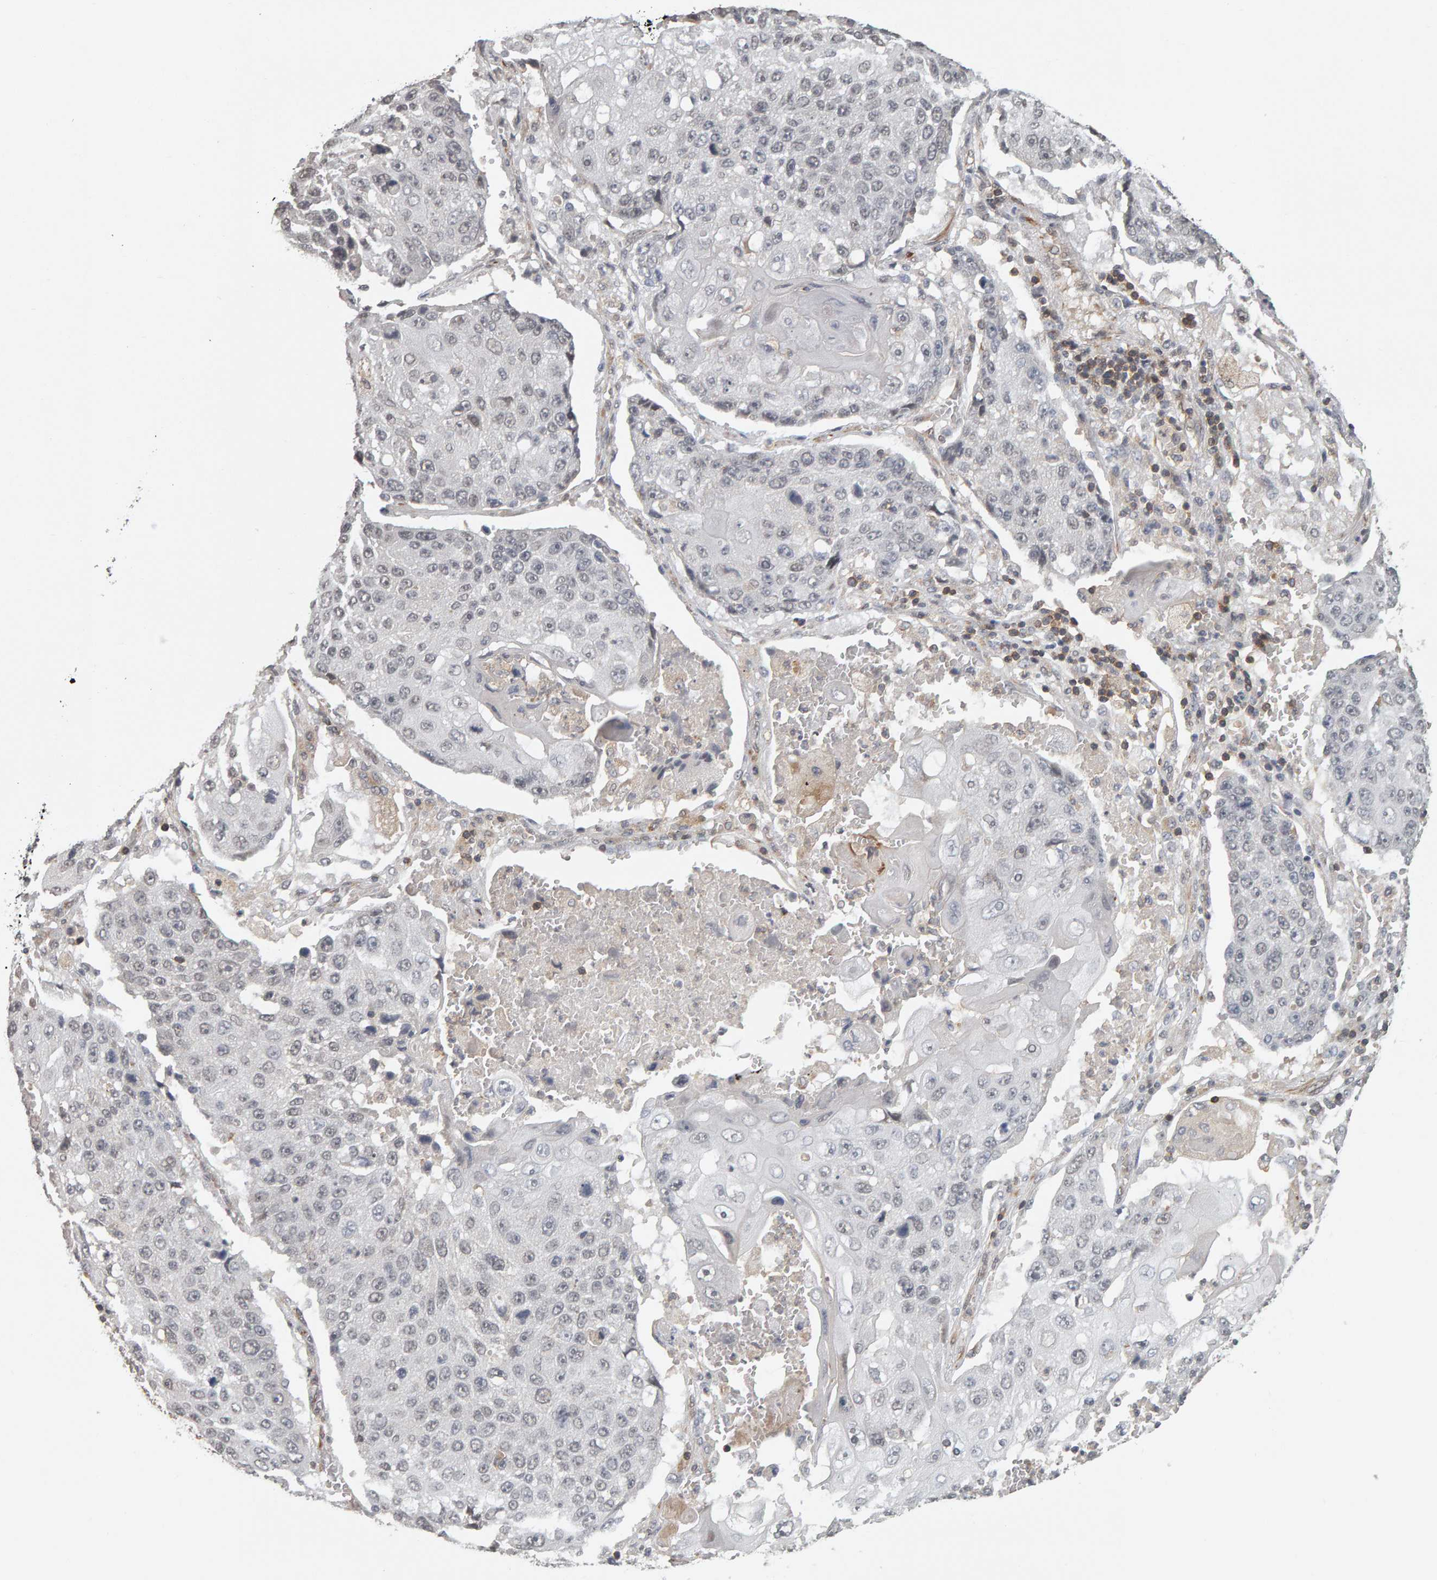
{"staining": {"intensity": "negative", "quantity": "none", "location": "none"}, "tissue": "lung cancer", "cell_type": "Tumor cells", "image_type": "cancer", "snomed": [{"axis": "morphology", "description": "Squamous cell carcinoma, NOS"}, {"axis": "topography", "description": "Lung"}], "caption": "Lung cancer (squamous cell carcinoma) stained for a protein using immunohistochemistry reveals no positivity tumor cells.", "gene": "TEFM", "patient": {"sex": "male", "age": 61}}